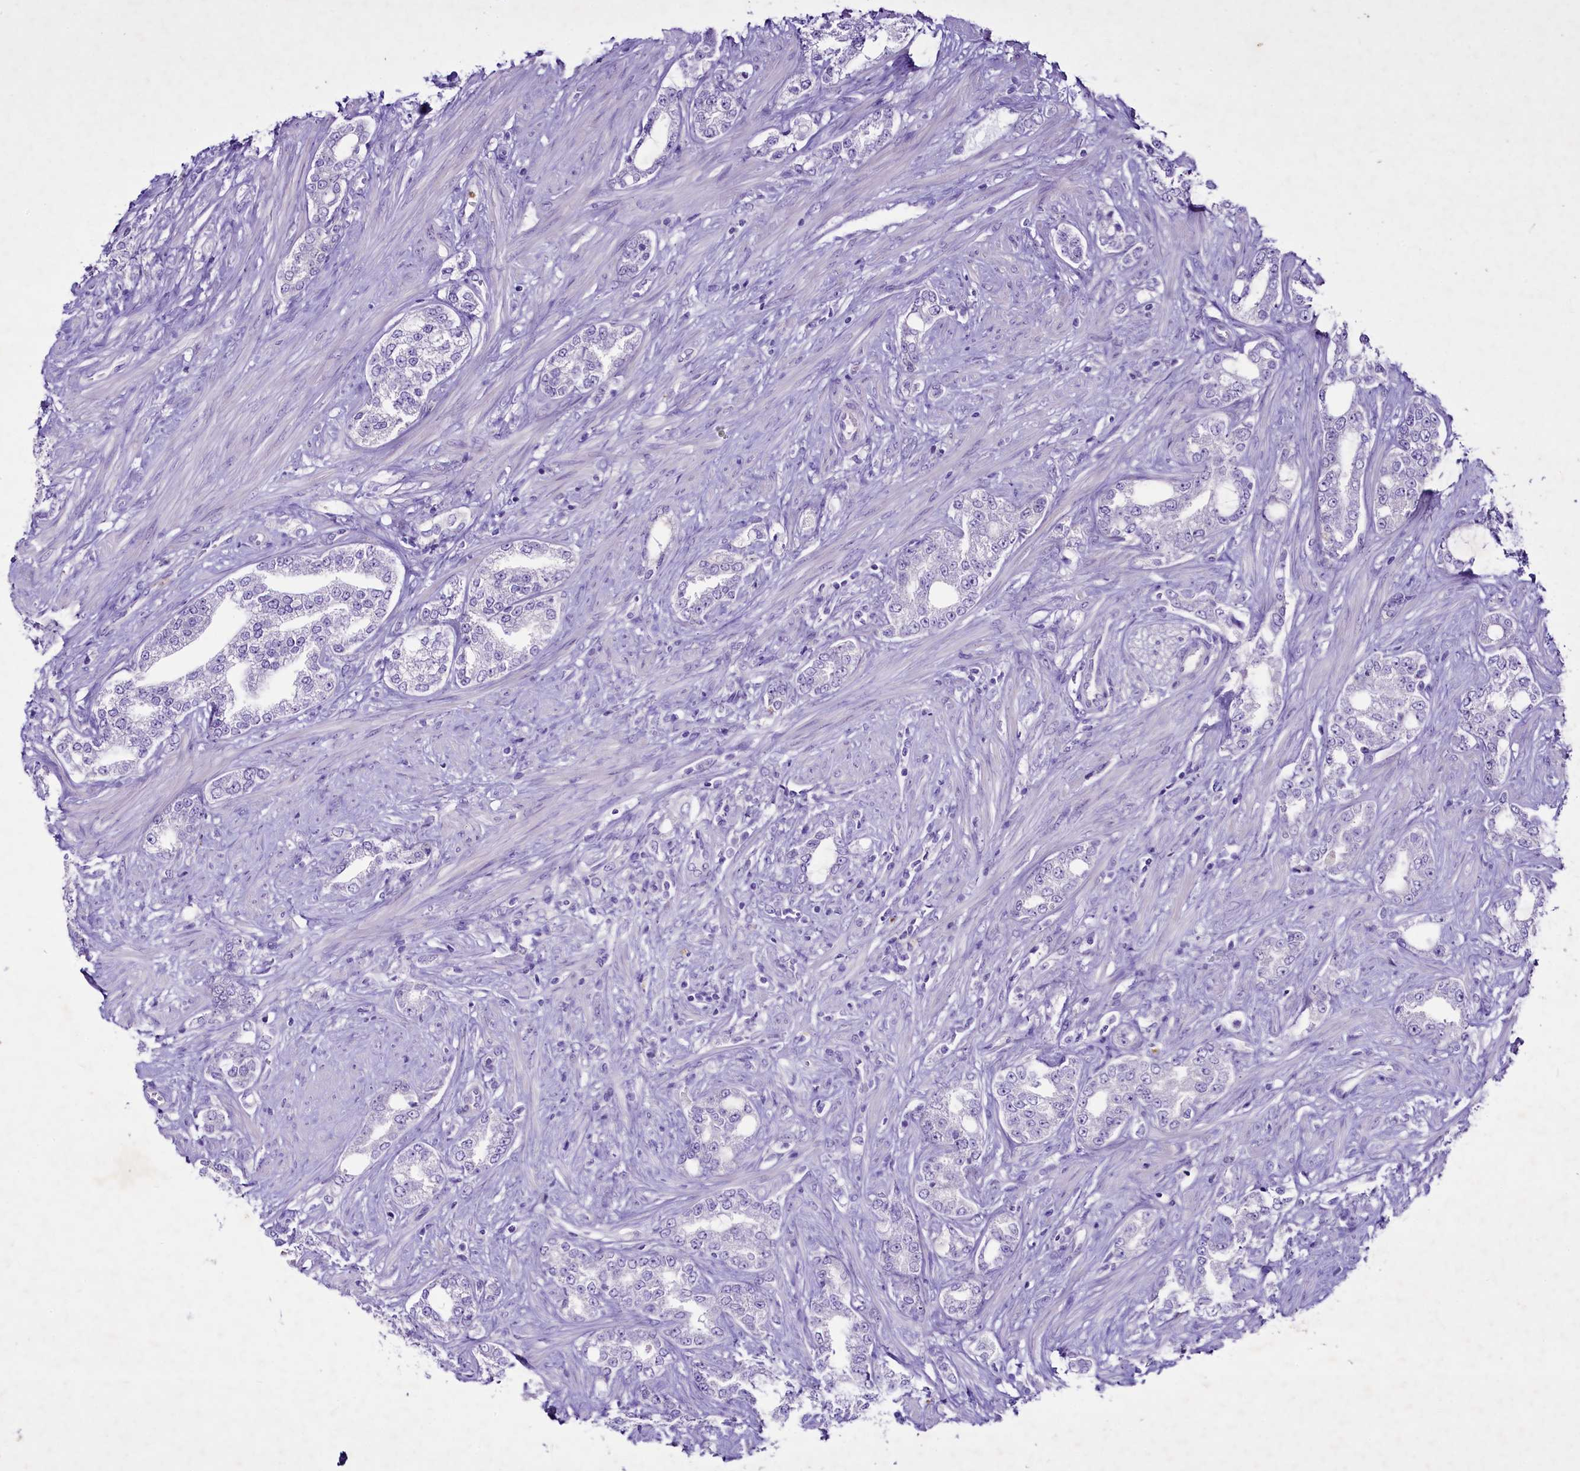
{"staining": {"intensity": "negative", "quantity": "none", "location": "none"}, "tissue": "prostate cancer", "cell_type": "Tumor cells", "image_type": "cancer", "snomed": [{"axis": "morphology", "description": "Adenocarcinoma, High grade"}, {"axis": "topography", "description": "Prostate"}], "caption": "A high-resolution histopathology image shows IHC staining of prostate cancer, which demonstrates no significant positivity in tumor cells.", "gene": "FAM209B", "patient": {"sex": "male", "age": 64}}